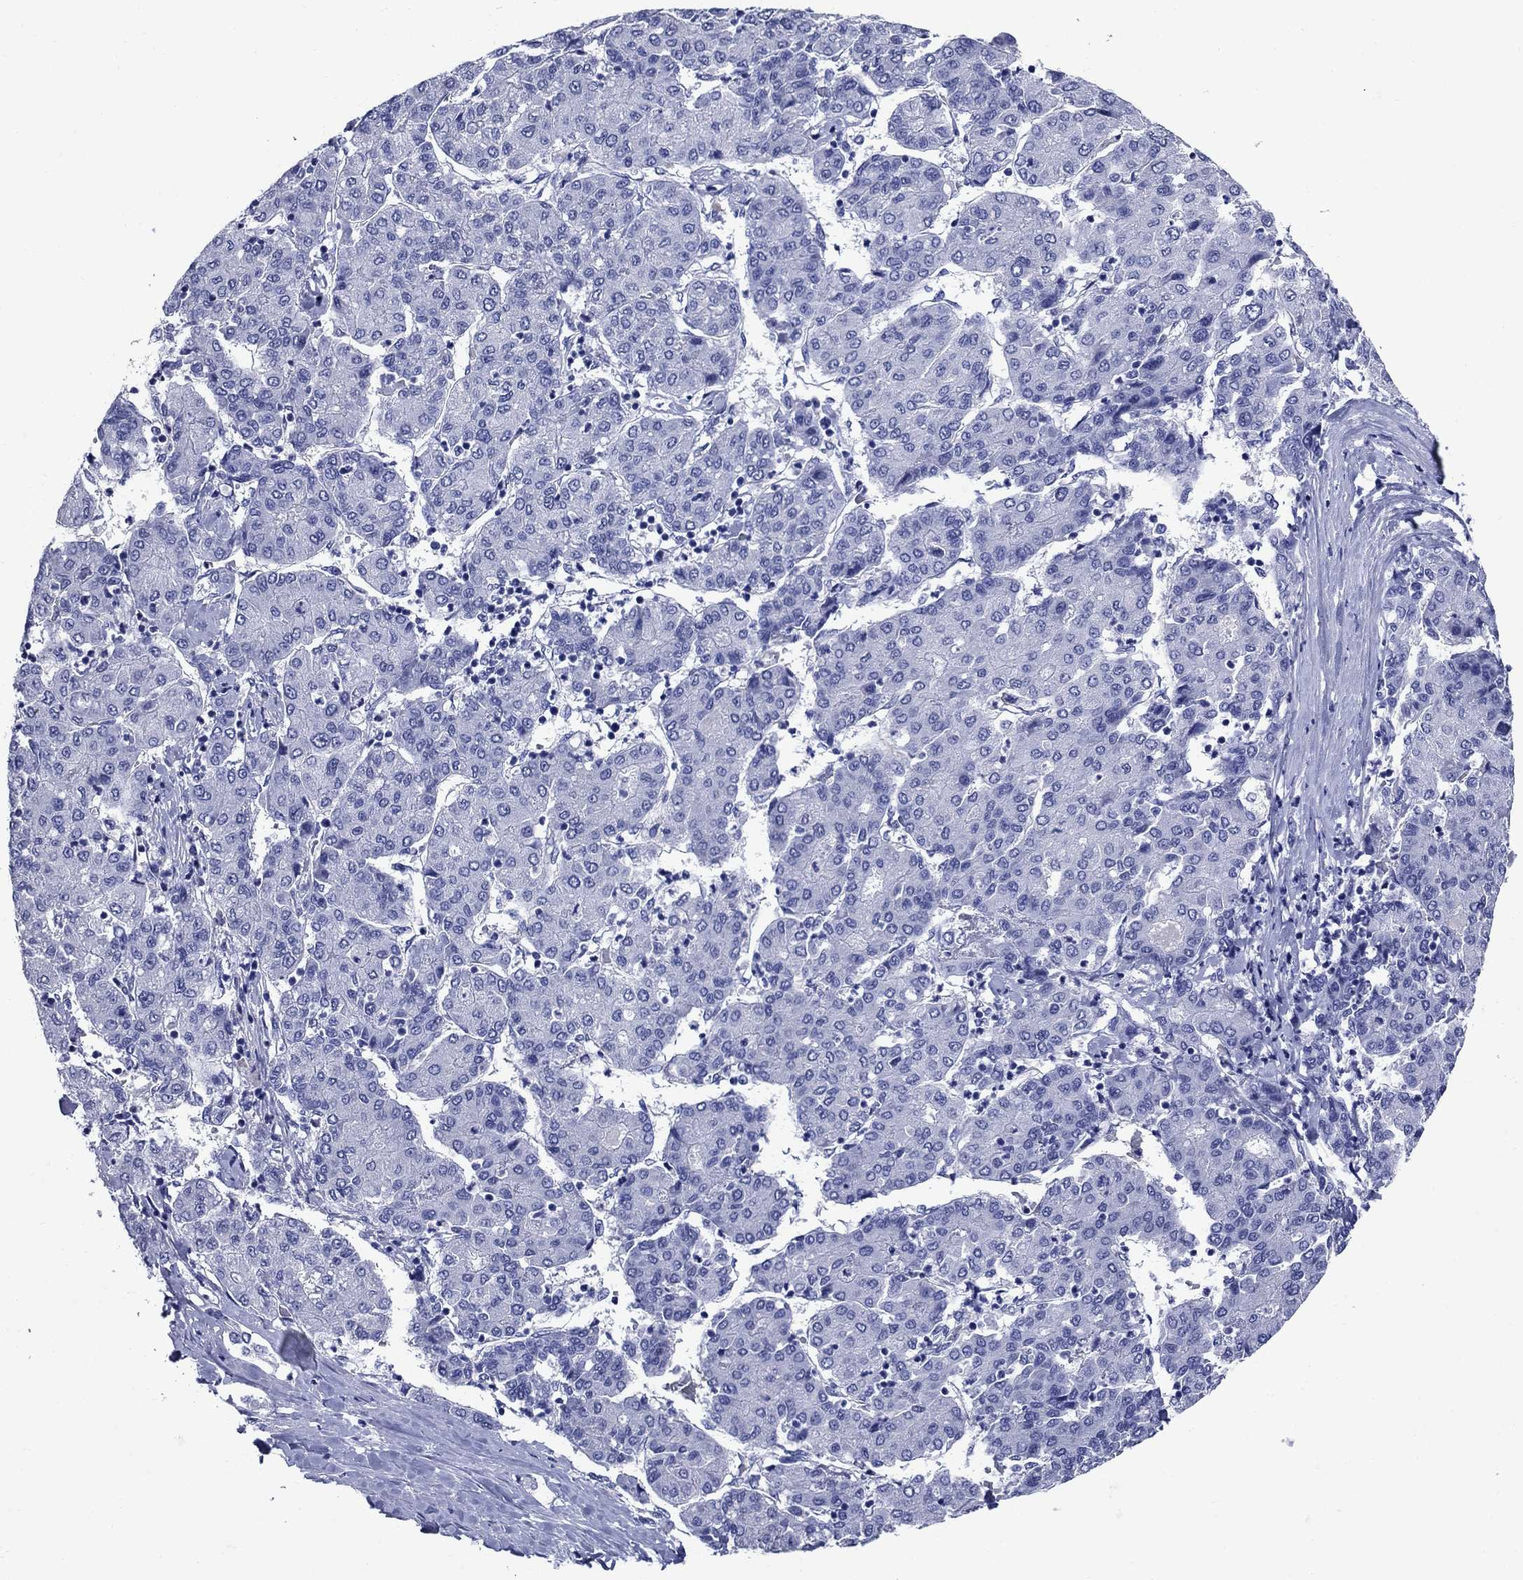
{"staining": {"intensity": "negative", "quantity": "none", "location": "none"}, "tissue": "liver cancer", "cell_type": "Tumor cells", "image_type": "cancer", "snomed": [{"axis": "morphology", "description": "Carcinoma, Hepatocellular, NOS"}, {"axis": "topography", "description": "Liver"}], "caption": "Tumor cells show no significant protein positivity in liver hepatocellular carcinoma. (DAB IHC visualized using brightfield microscopy, high magnification).", "gene": "SMCP", "patient": {"sex": "male", "age": 65}}